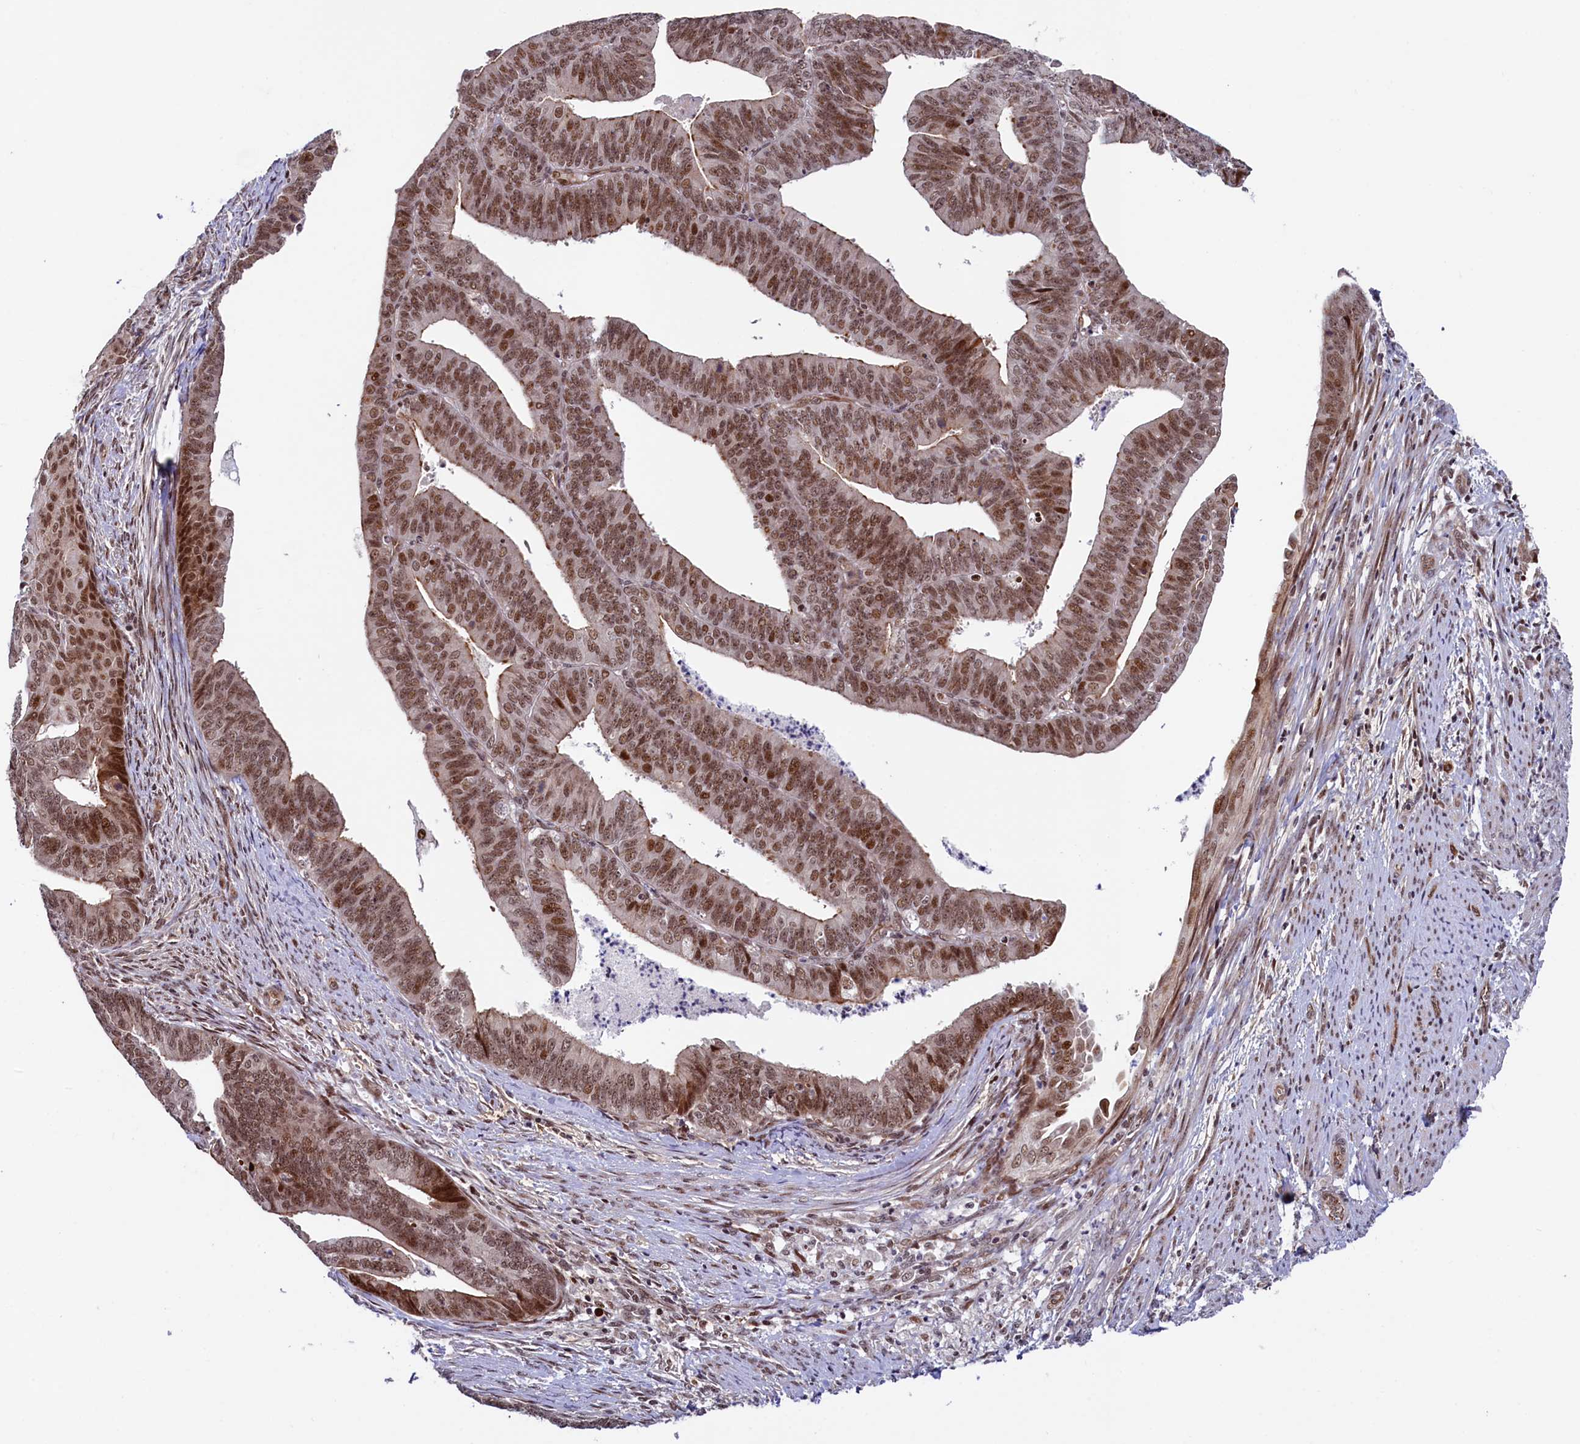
{"staining": {"intensity": "moderate", "quantity": ">75%", "location": "cytoplasmic/membranous,nuclear"}, "tissue": "endometrial cancer", "cell_type": "Tumor cells", "image_type": "cancer", "snomed": [{"axis": "morphology", "description": "Adenocarcinoma, NOS"}, {"axis": "topography", "description": "Endometrium"}], "caption": "Protein staining demonstrates moderate cytoplasmic/membranous and nuclear expression in about >75% of tumor cells in endometrial adenocarcinoma.", "gene": "LEO1", "patient": {"sex": "female", "age": 73}}